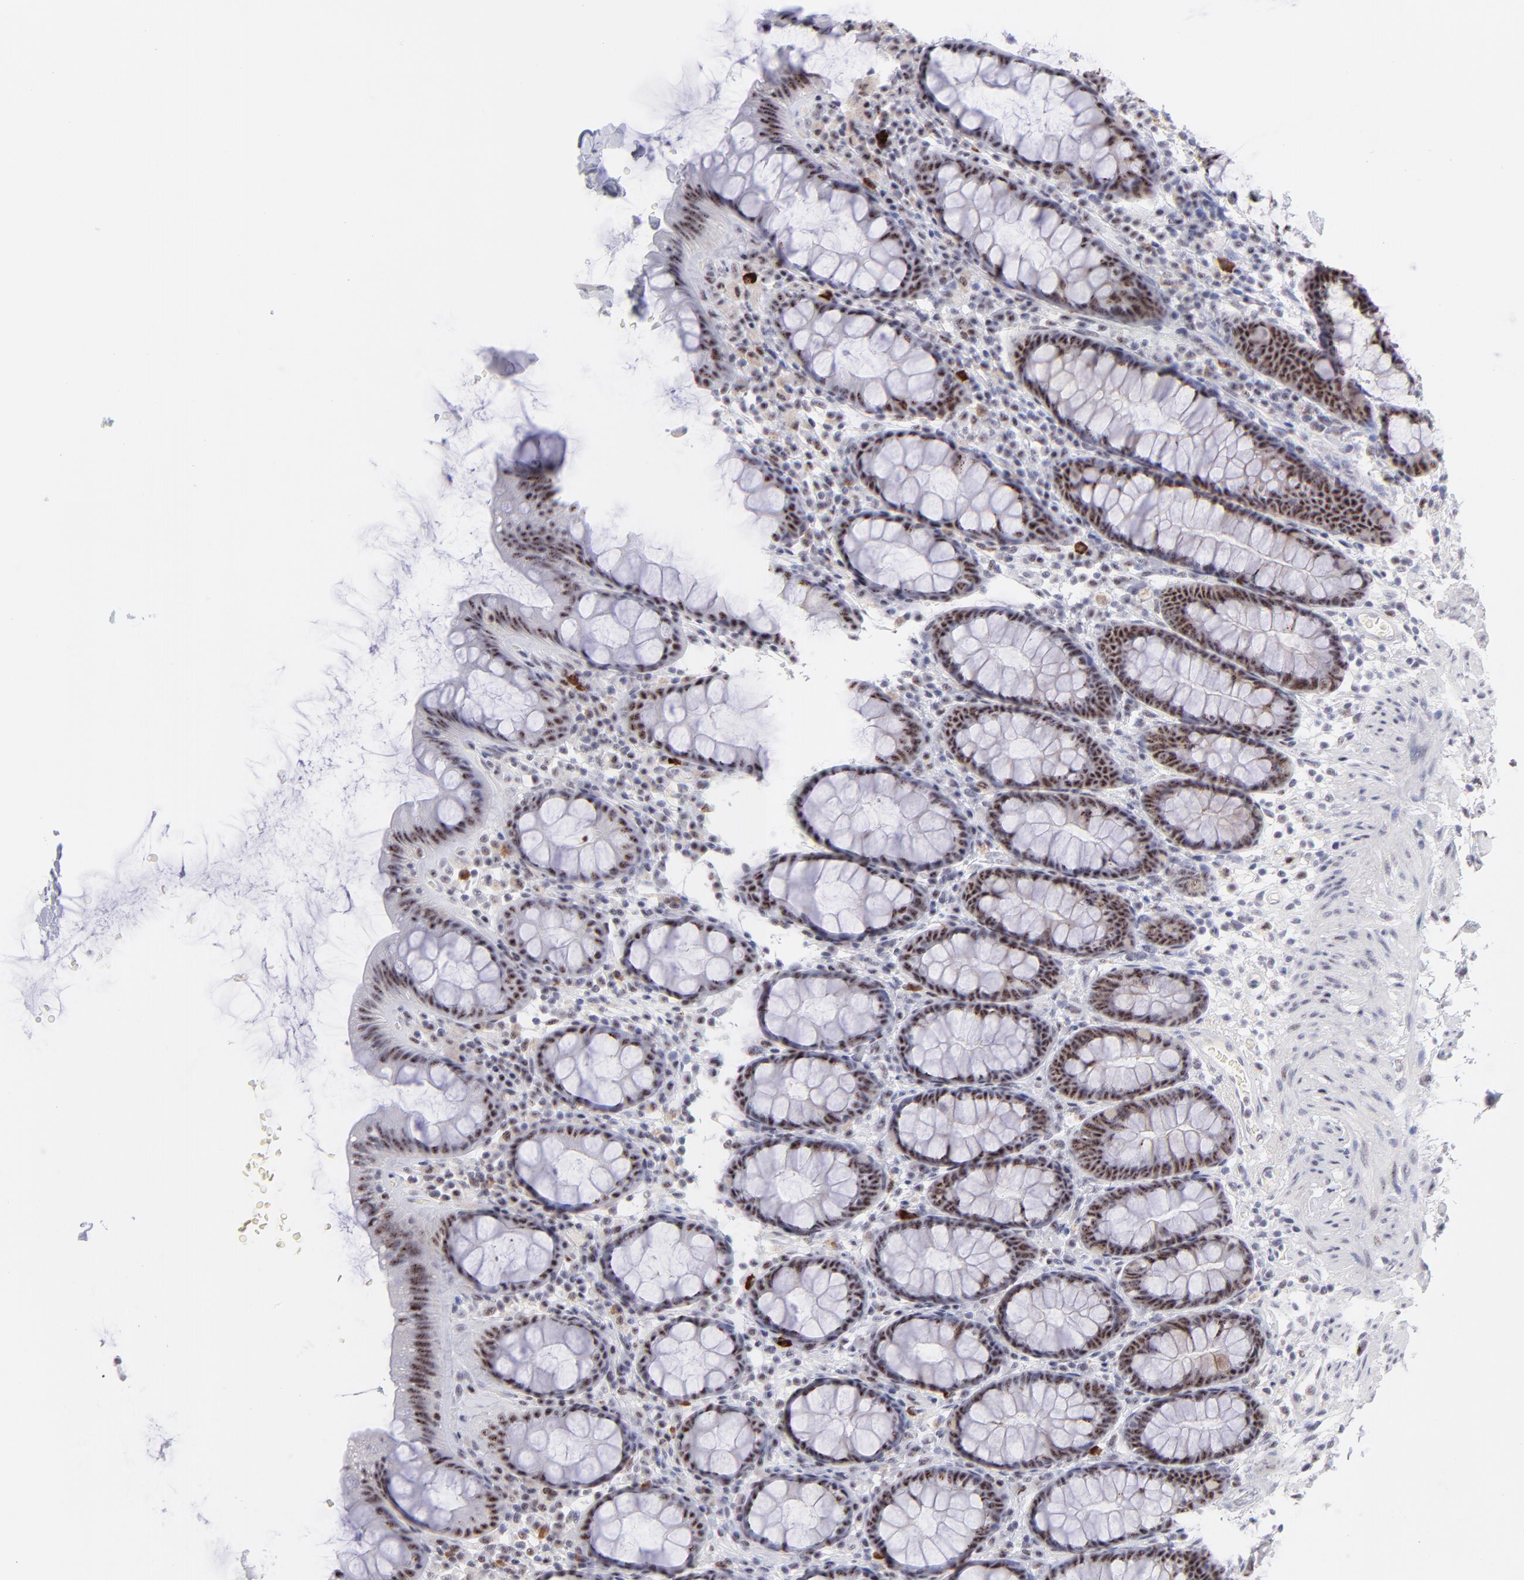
{"staining": {"intensity": "strong", "quantity": ">75%", "location": "nuclear"}, "tissue": "rectum", "cell_type": "Glandular cells", "image_type": "normal", "snomed": [{"axis": "morphology", "description": "Normal tissue, NOS"}, {"axis": "topography", "description": "Rectum"}], "caption": "Immunohistochemical staining of benign rectum demonstrates >75% levels of strong nuclear protein positivity in about >75% of glandular cells. (IHC, brightfield microscopy, high magnification).", "gene": "CDC25C", "patient": {"sex": "male", "age": 92}}